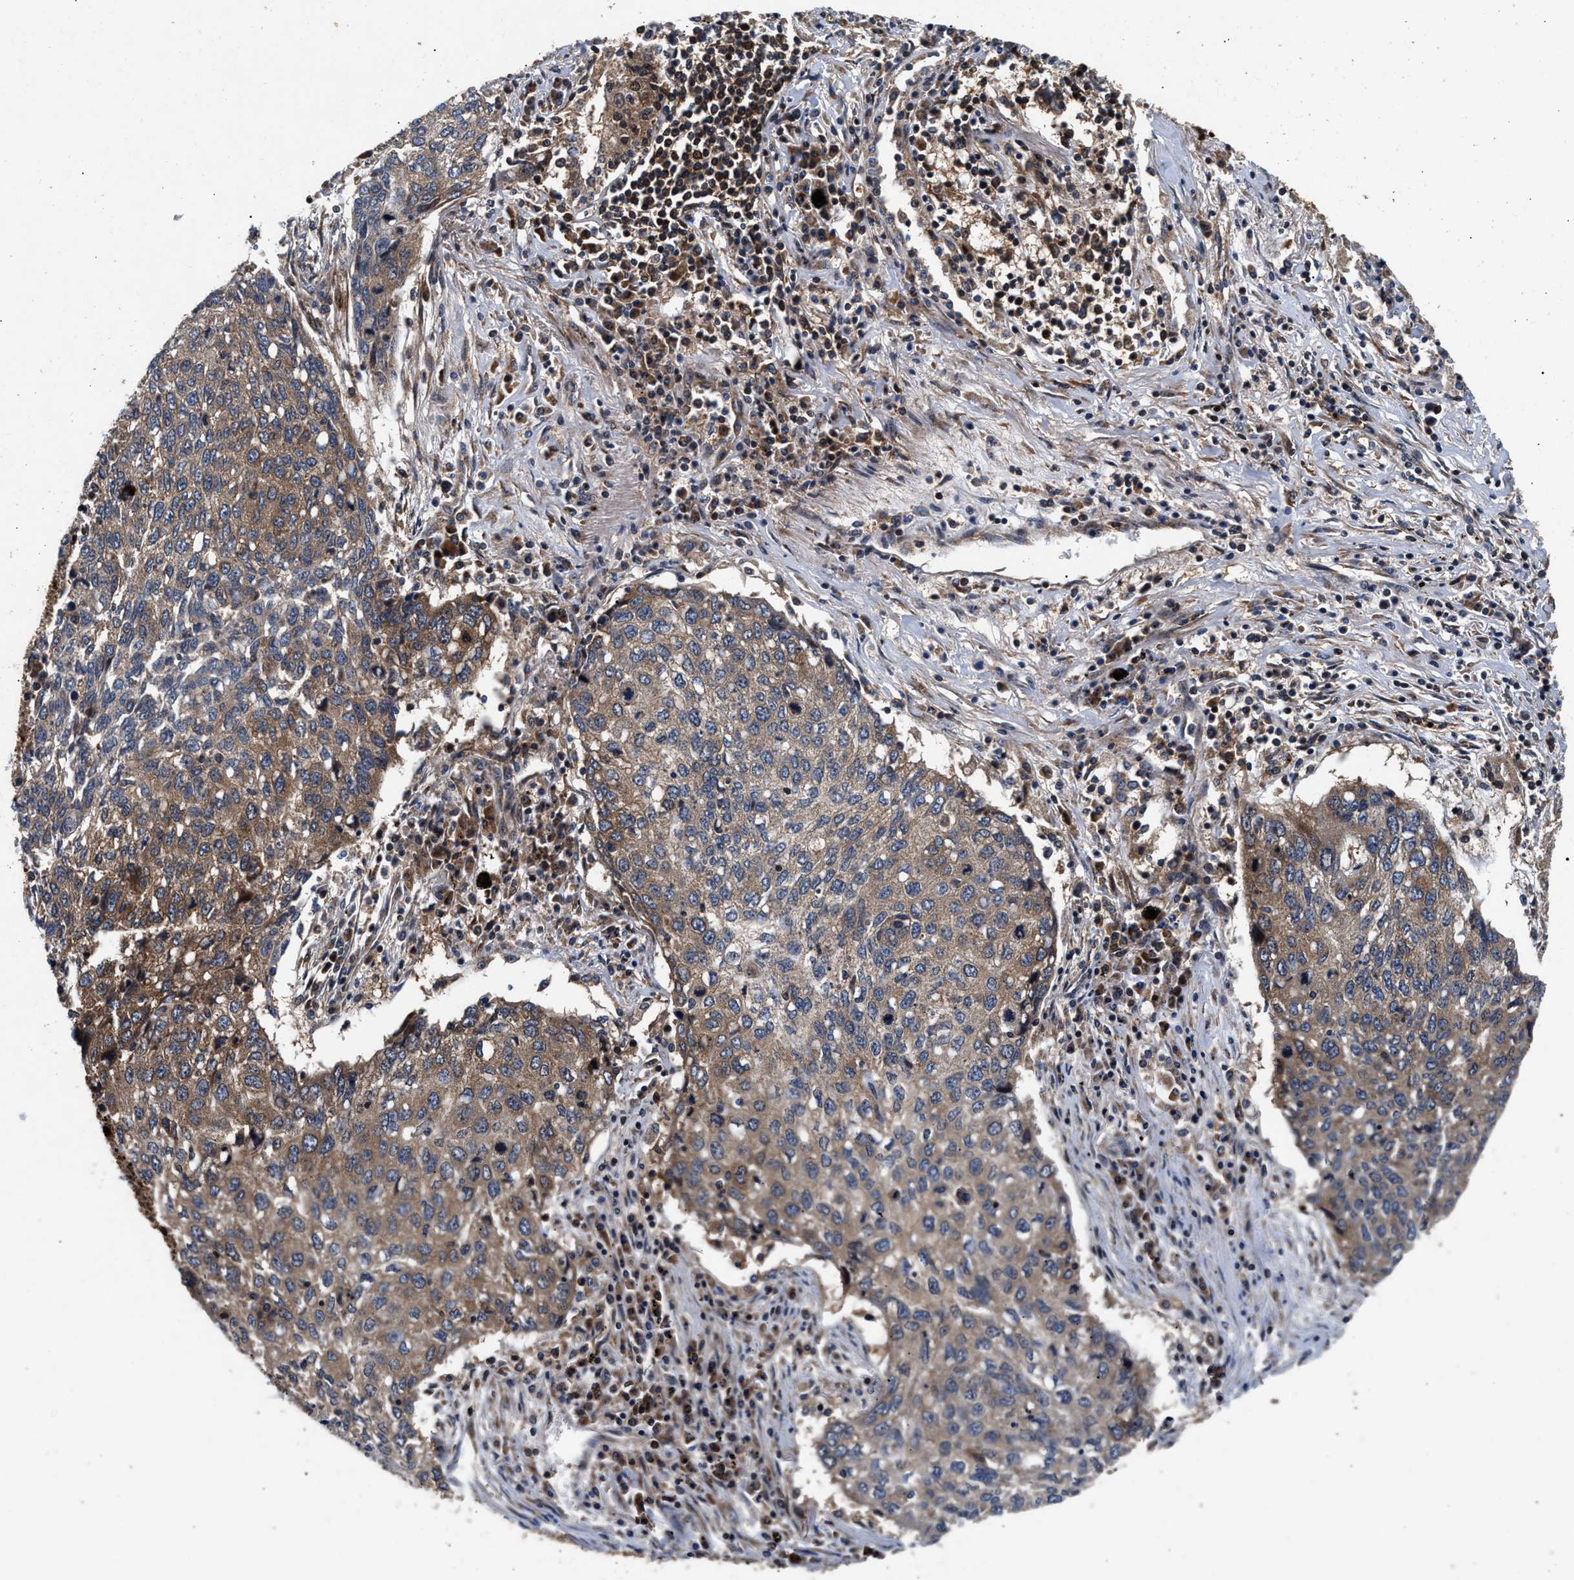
{"staining": {"intensity": "weak", "quantity": ">75%", "location": "cytoplasmic/membranous"}, "tissue": "lung cancer", "cell_type": "Tumor cells", "image_type": "cancer", "snomed": [{"axis": "morphology", "description": "Squamous cell carcinoma, NOS"}, {"axis": "topography", "description": "Lung"}], "caption": "Weak cytoplasmic/membranous expression is seen in about >75% of tumor cells in lung squamous cell carcinoma. (brown staining indicates protein expression, while blue staining denotes nuclei).", "gene": "NFKB2", "patient": {"sex": "female", "age": 63}}